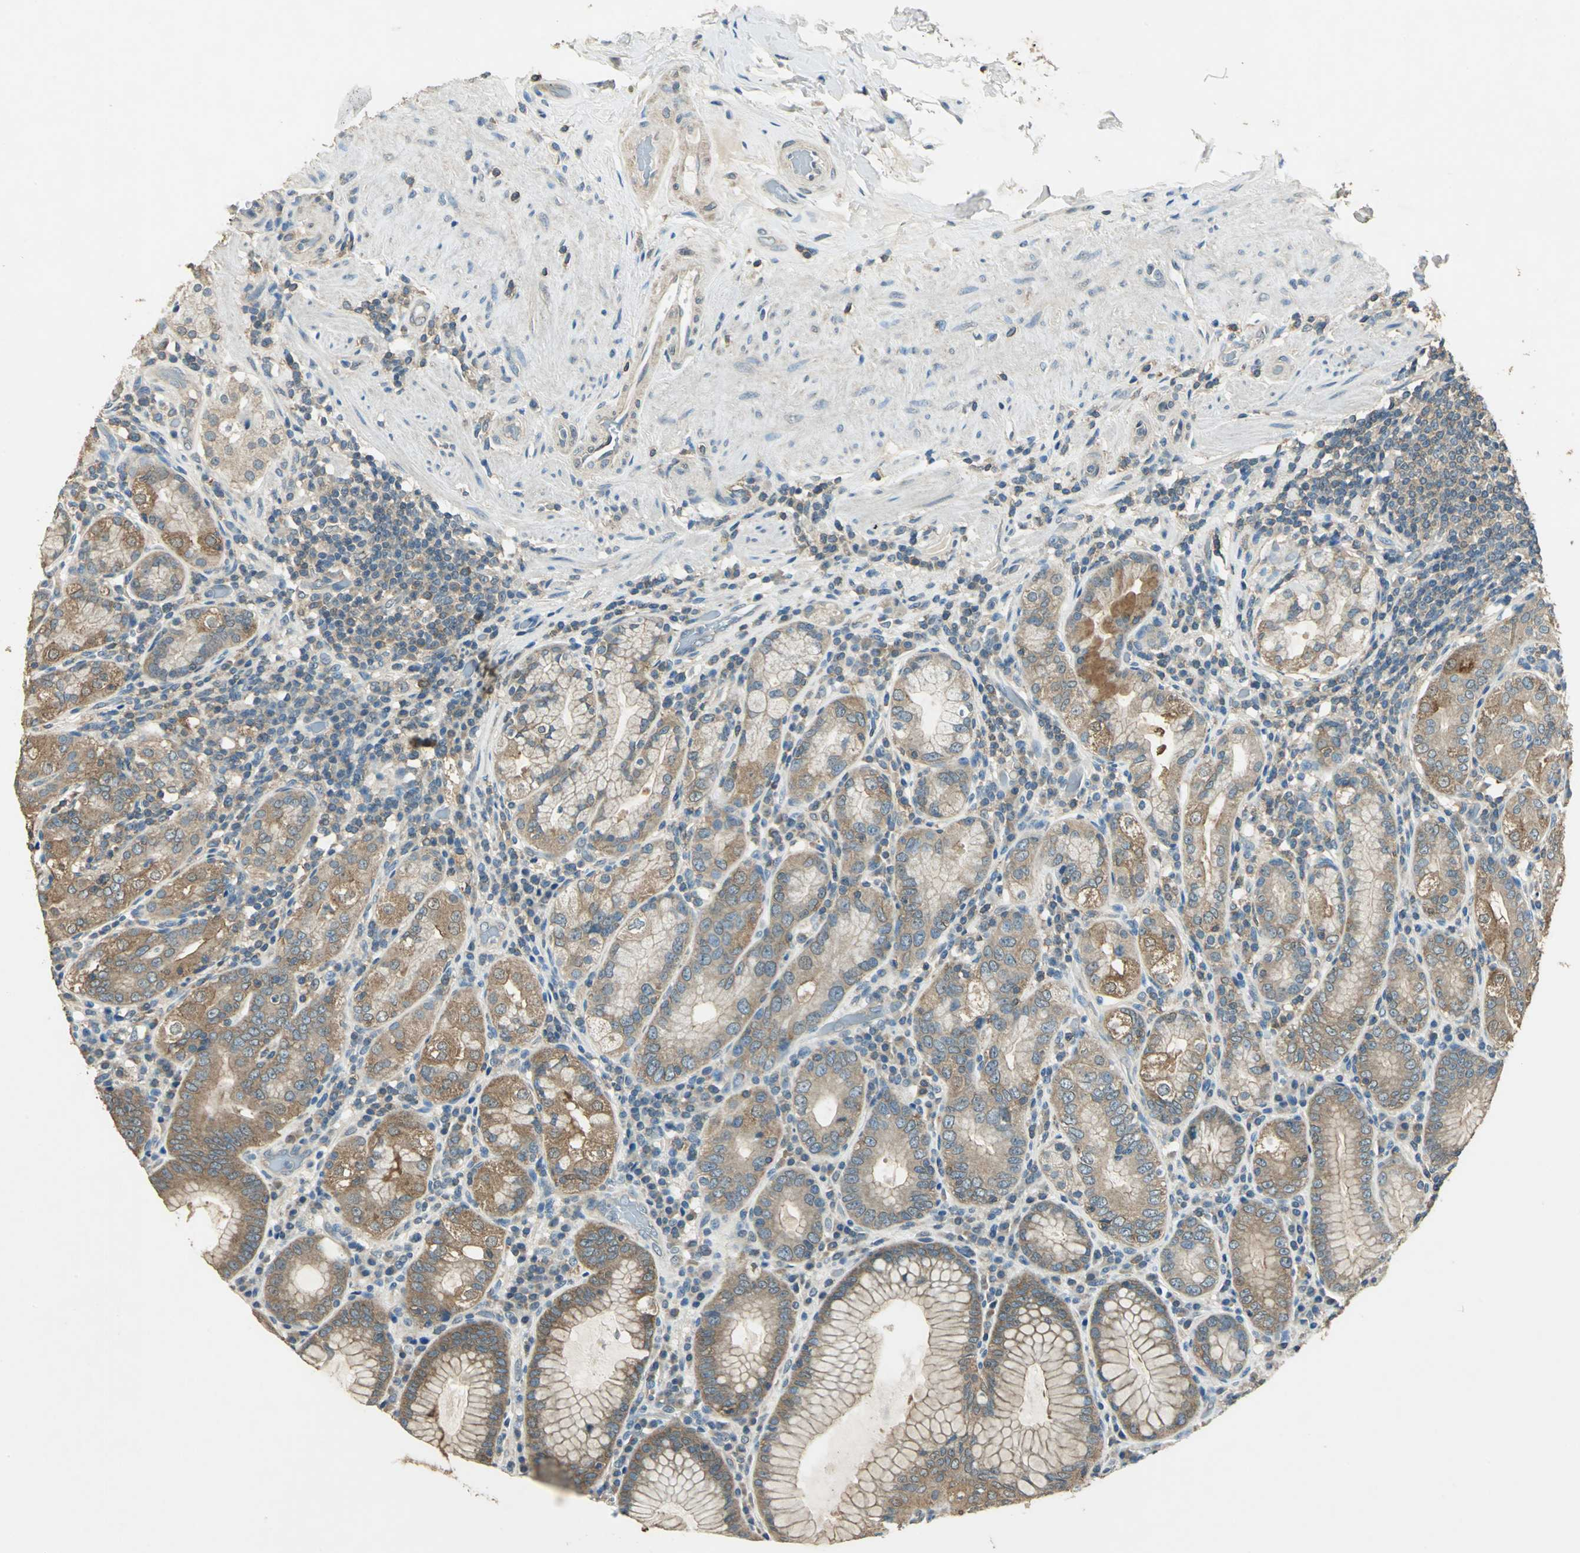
{"staining": {"intensity": "strong", "quantity": ">75%", "location": "cytoplasmic/membranous"}, "tissue": "stomach", "cell_type": "Glandular cells", "image_type": "normal", "snomed": [{"axis": "morphology", "description": "Normal tissue, NOS"}, {"axis": "topography", "description": "Stomach, lower"}], "caption": "Immunohistochemical staining of unremarkable stomach reveals high levels of strong cytoplasmic/membranous positivity in approximately >75% of glandular cells. The protein is shown in brown color, while the nuclei are stained blue.", "gene": "SHC2", "patient": {"sex": "female", "age": 76}}